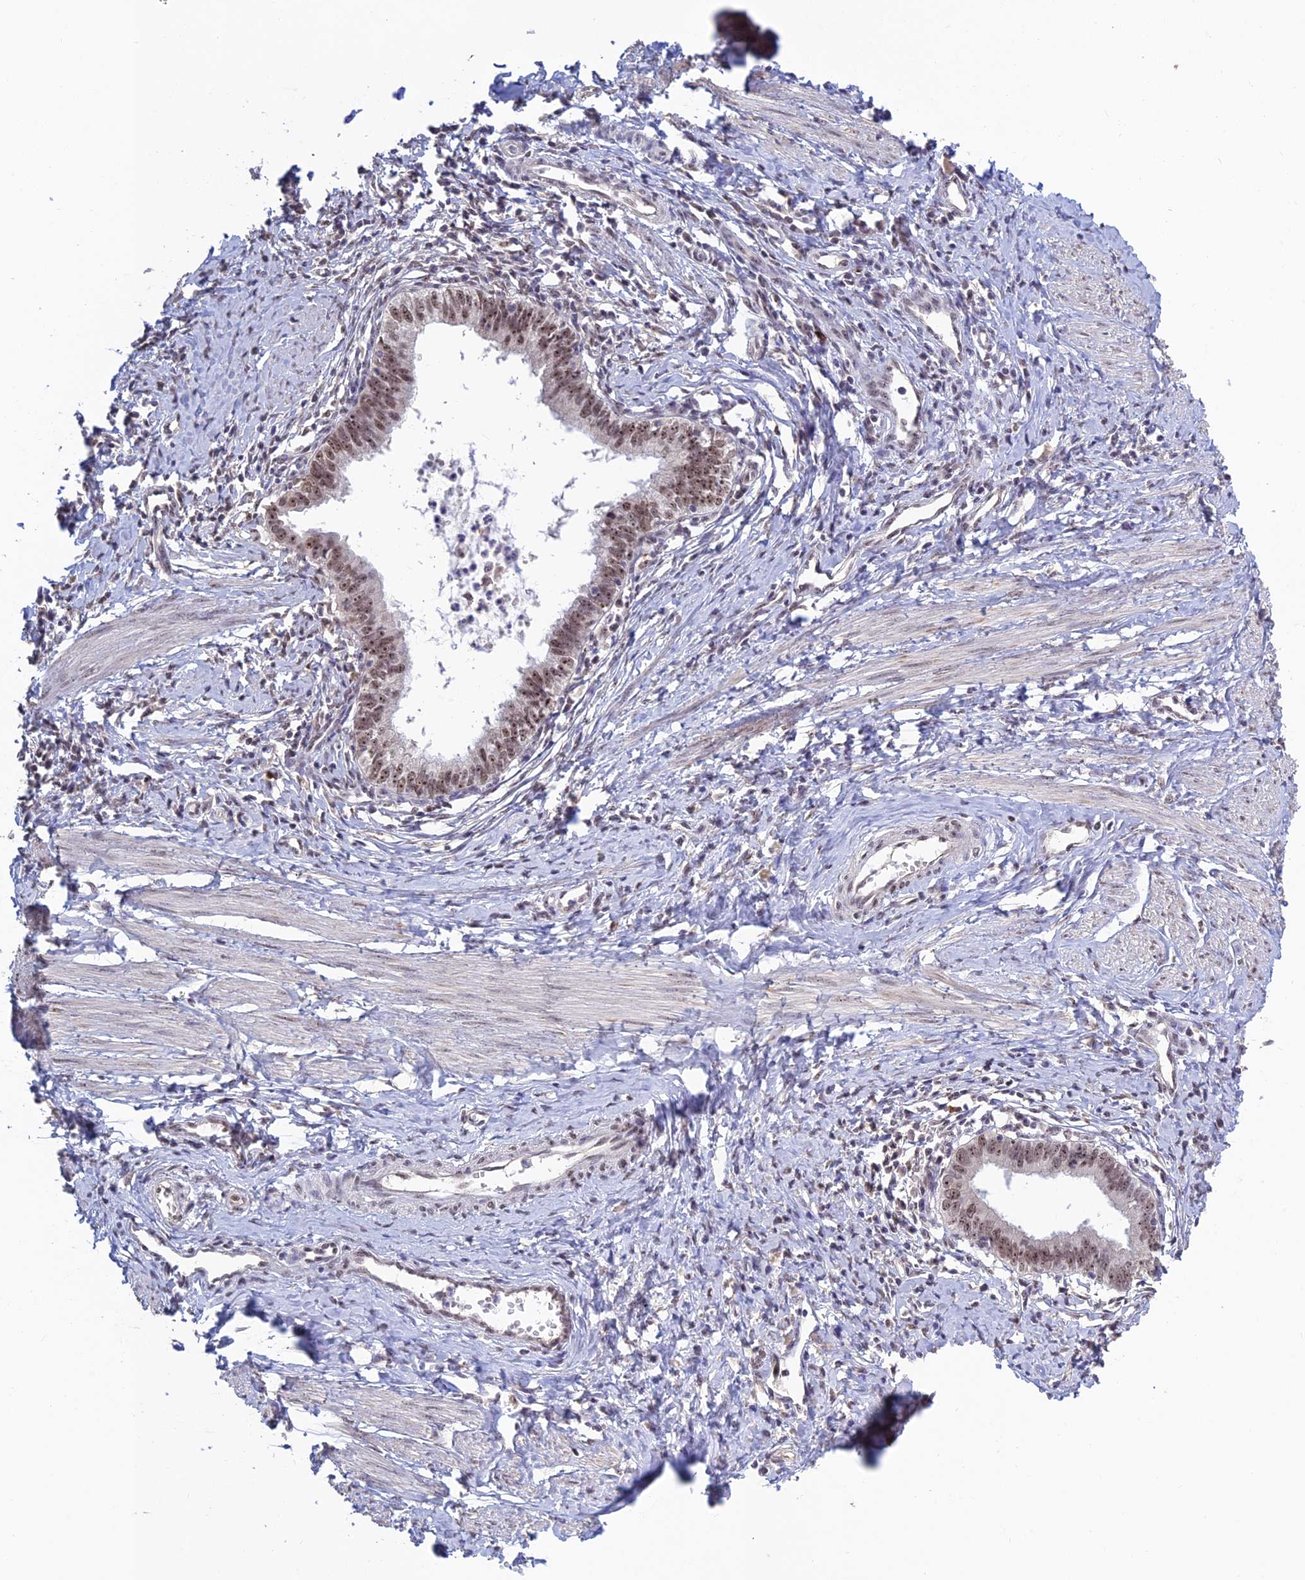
{"staining": {"intensity": "moderate", "quantity": ">75%", "location": "nuclear"}, "tissue": "cervical cancer", "cell_type": "Tumor cells", "image_type": "cancer", "snomed": [{"axis": "morphology", "description": "Adenocarcinoma, NOS"}, {"axis": "topography", "description": "Cervix"}], "caption": "This is a histology image of immunohistochemistry staining of adenocarcinoma (cervical), which shows moderate positivity in the nuclear of tumor cells.", "gene": "POLR1G", "patient": {"sex": "female", "age": 36}}